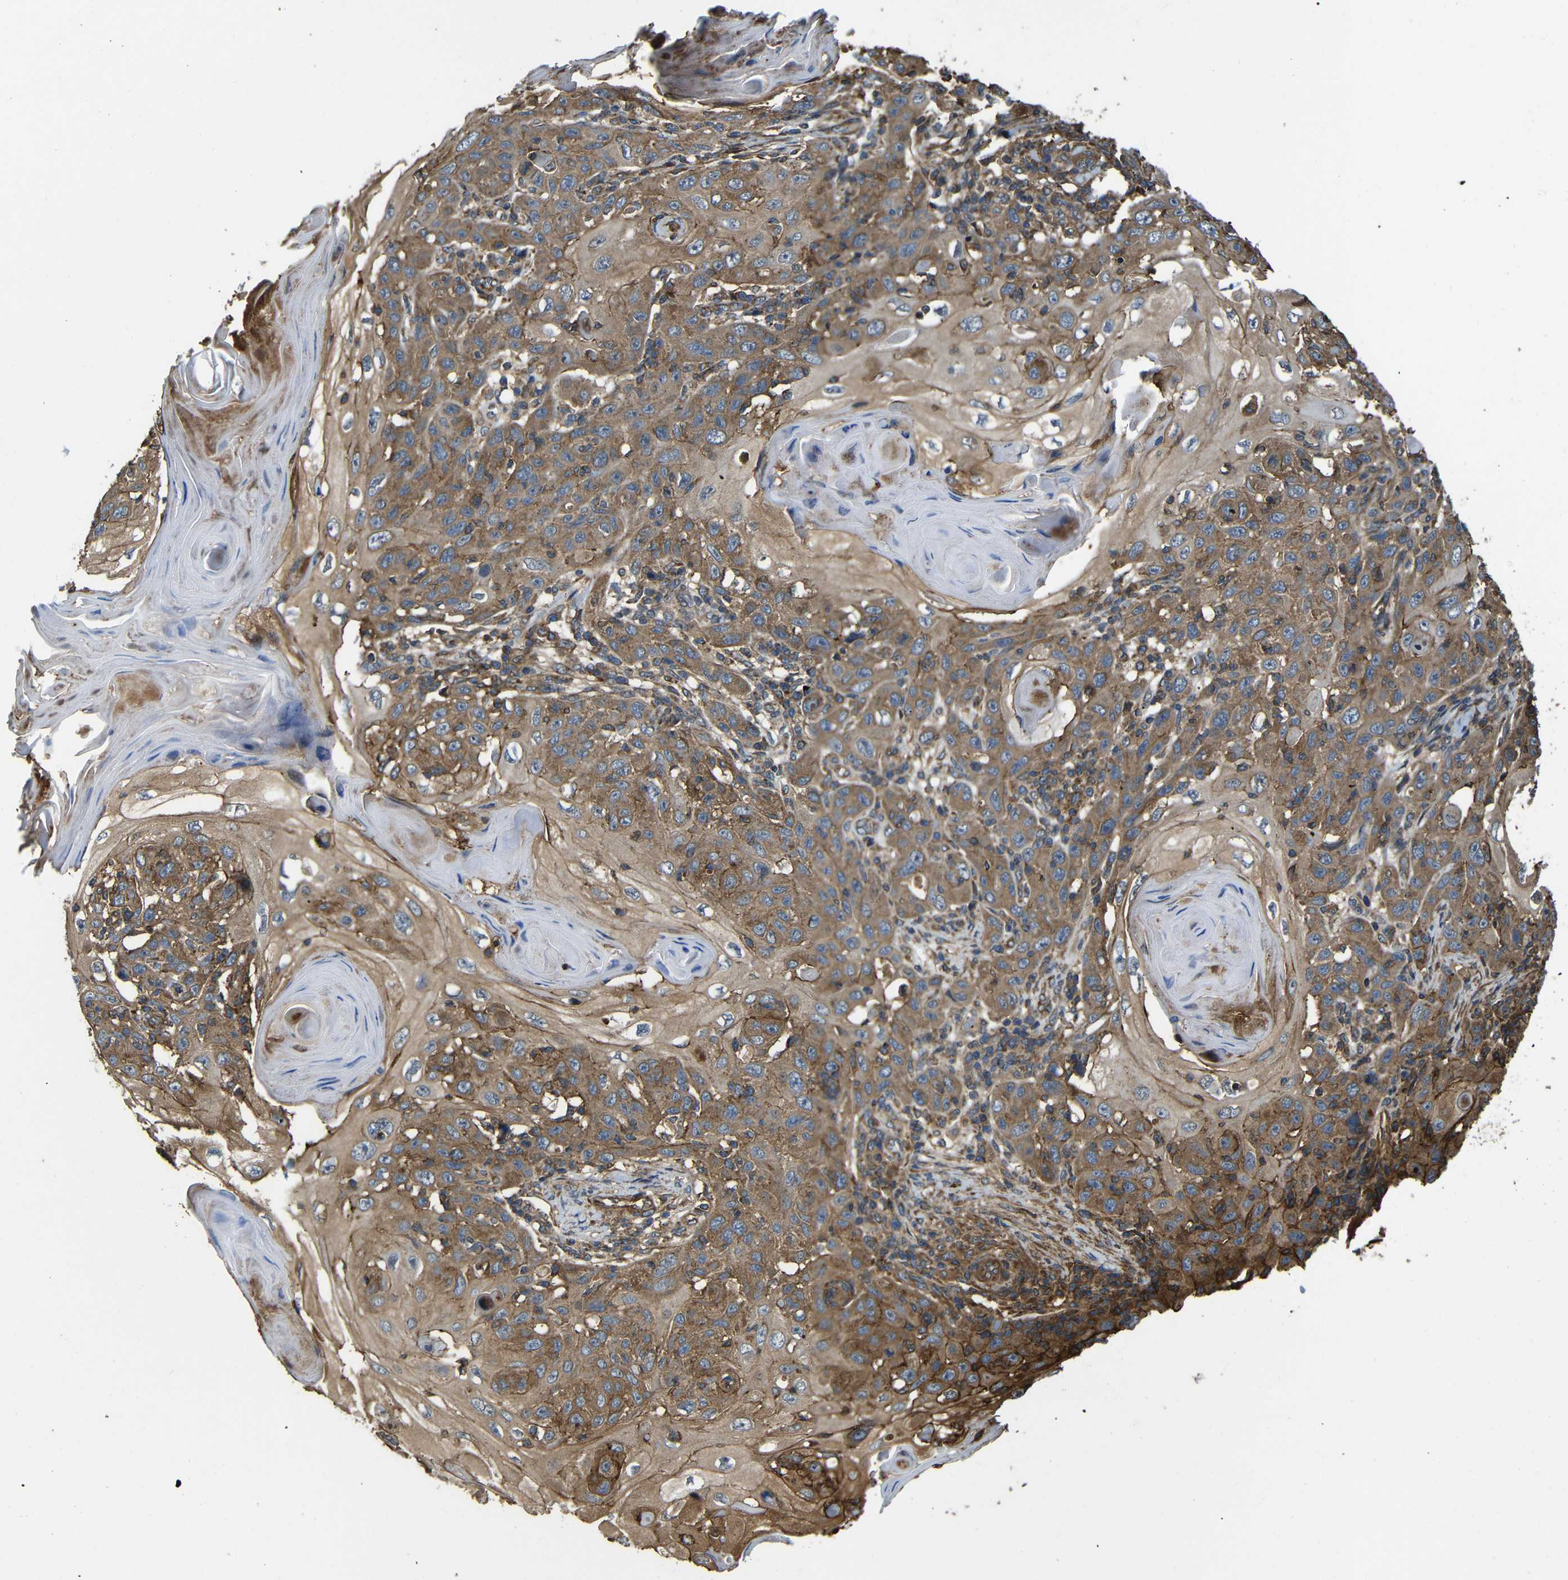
{"staining": {"intensity": "moderate", "quantity": ">75%", "location": "cytoplasmic/membranous"}, "tissue": "skin cancer", "cell_type": "Tumor cells", "image_type": "cancer", "snomed": [{"axis": "morphology", "description": "Squamous cell carcinoma, NOS"}, {"axis": "topography", "description": "Skin"}], "caption": "Protein staining of squamous cell carcinoma (skin) tissue reveals moderate cytoplasmic/membranous positivity in approximately >75% of tumor cells.", "gene": "PTCH1", "patient": {"sex": "female", "age": 88}}